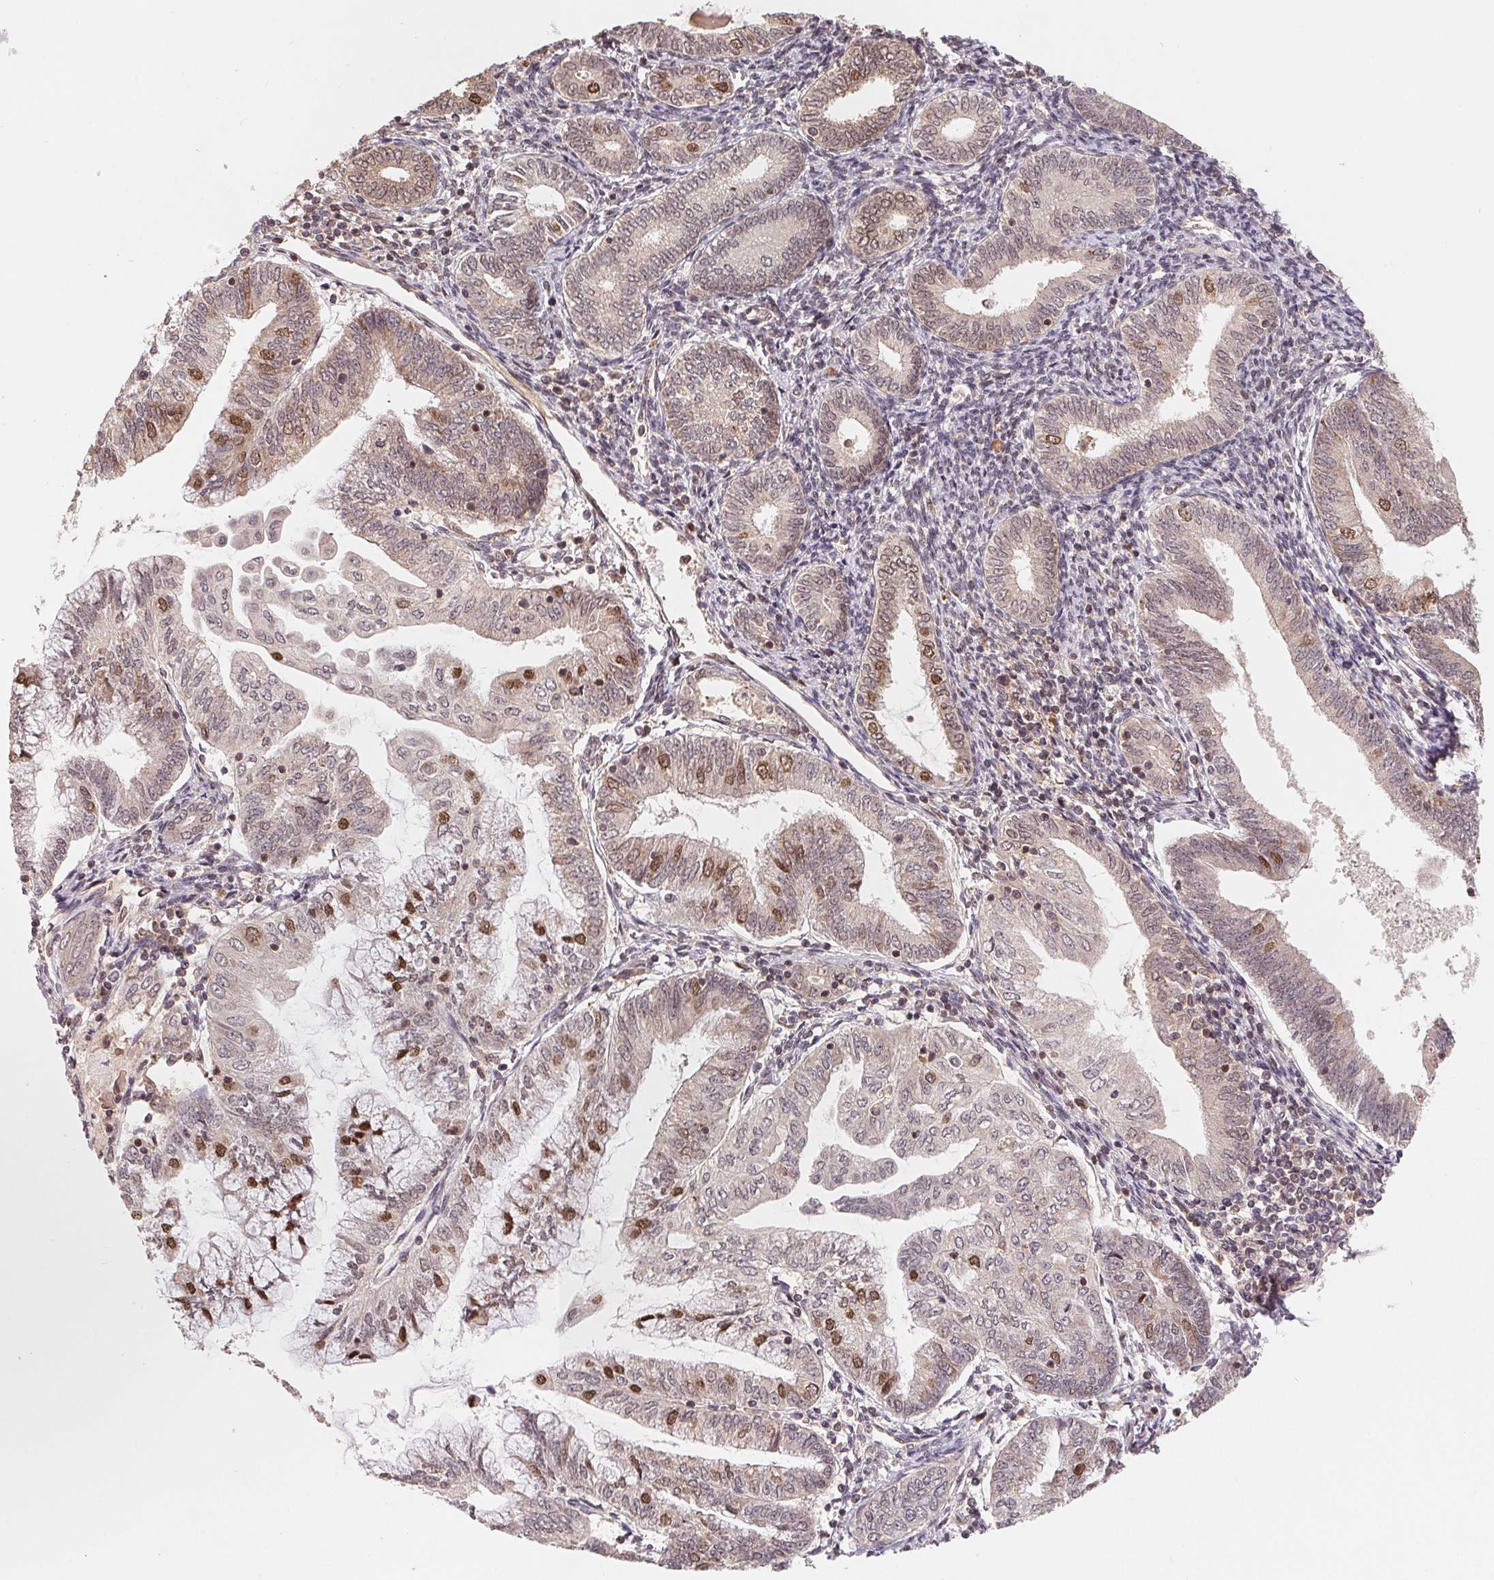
{"staining": {"intensity": "moderate", "quantity": "25%-75%", "location": "nuclear"}, "tissue": "endometrial cancer", "cell_type": "Tumor cells", "image_type": "cancer", "snomed": [{"axis": "morphology", "description": "Adenocarcinoma, NOS"}, {"axis": "topography", "description": "Endometrium"}], "caption": "This is a histology image of IHC staining of adenocarcinoma (endometrial), which shows moderate positivity in the nuclear of tumor cells.", "gene": "HMGN3", "patient": {"sex": "female", "age": 55}}